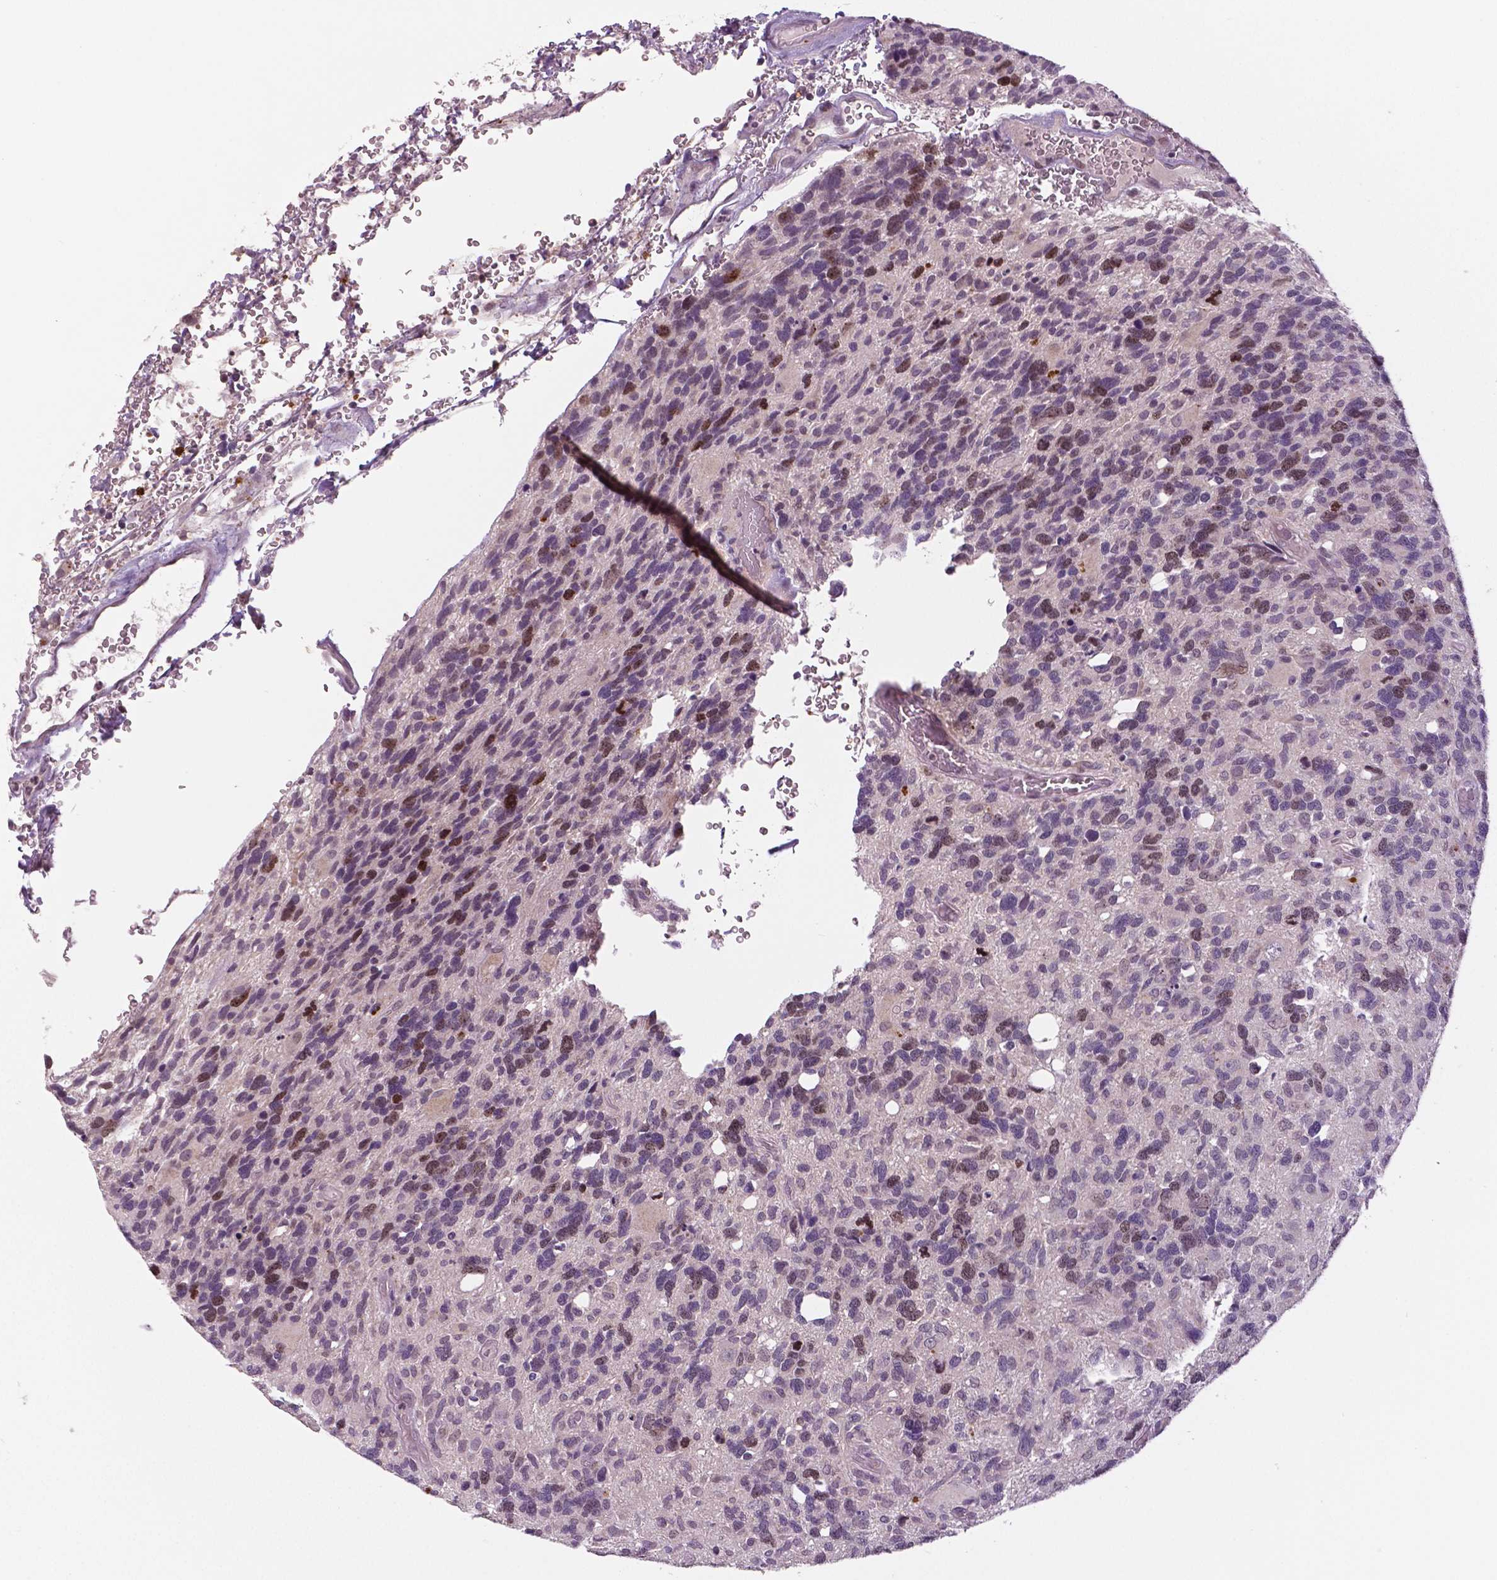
{"staining": {"intensity": "moderate", "quantity": "<25%", "location": "nuclear"}, "tissue": "glioma", "cell_type": "Tumor cells", "image_type": "cancer", "snomed": [{"axis": "morphology", "description": "Glioma, malignant, High grade"}, {"axis": "topography", "description": "Brain"}], "caption": "Moderate nuclear positivity for a protein is present in about <25% of tumor cells of glioma using immunohistochemistry (IHC).", "gene": "MKI67", "patient": {"sex": "male", "age": 49}}